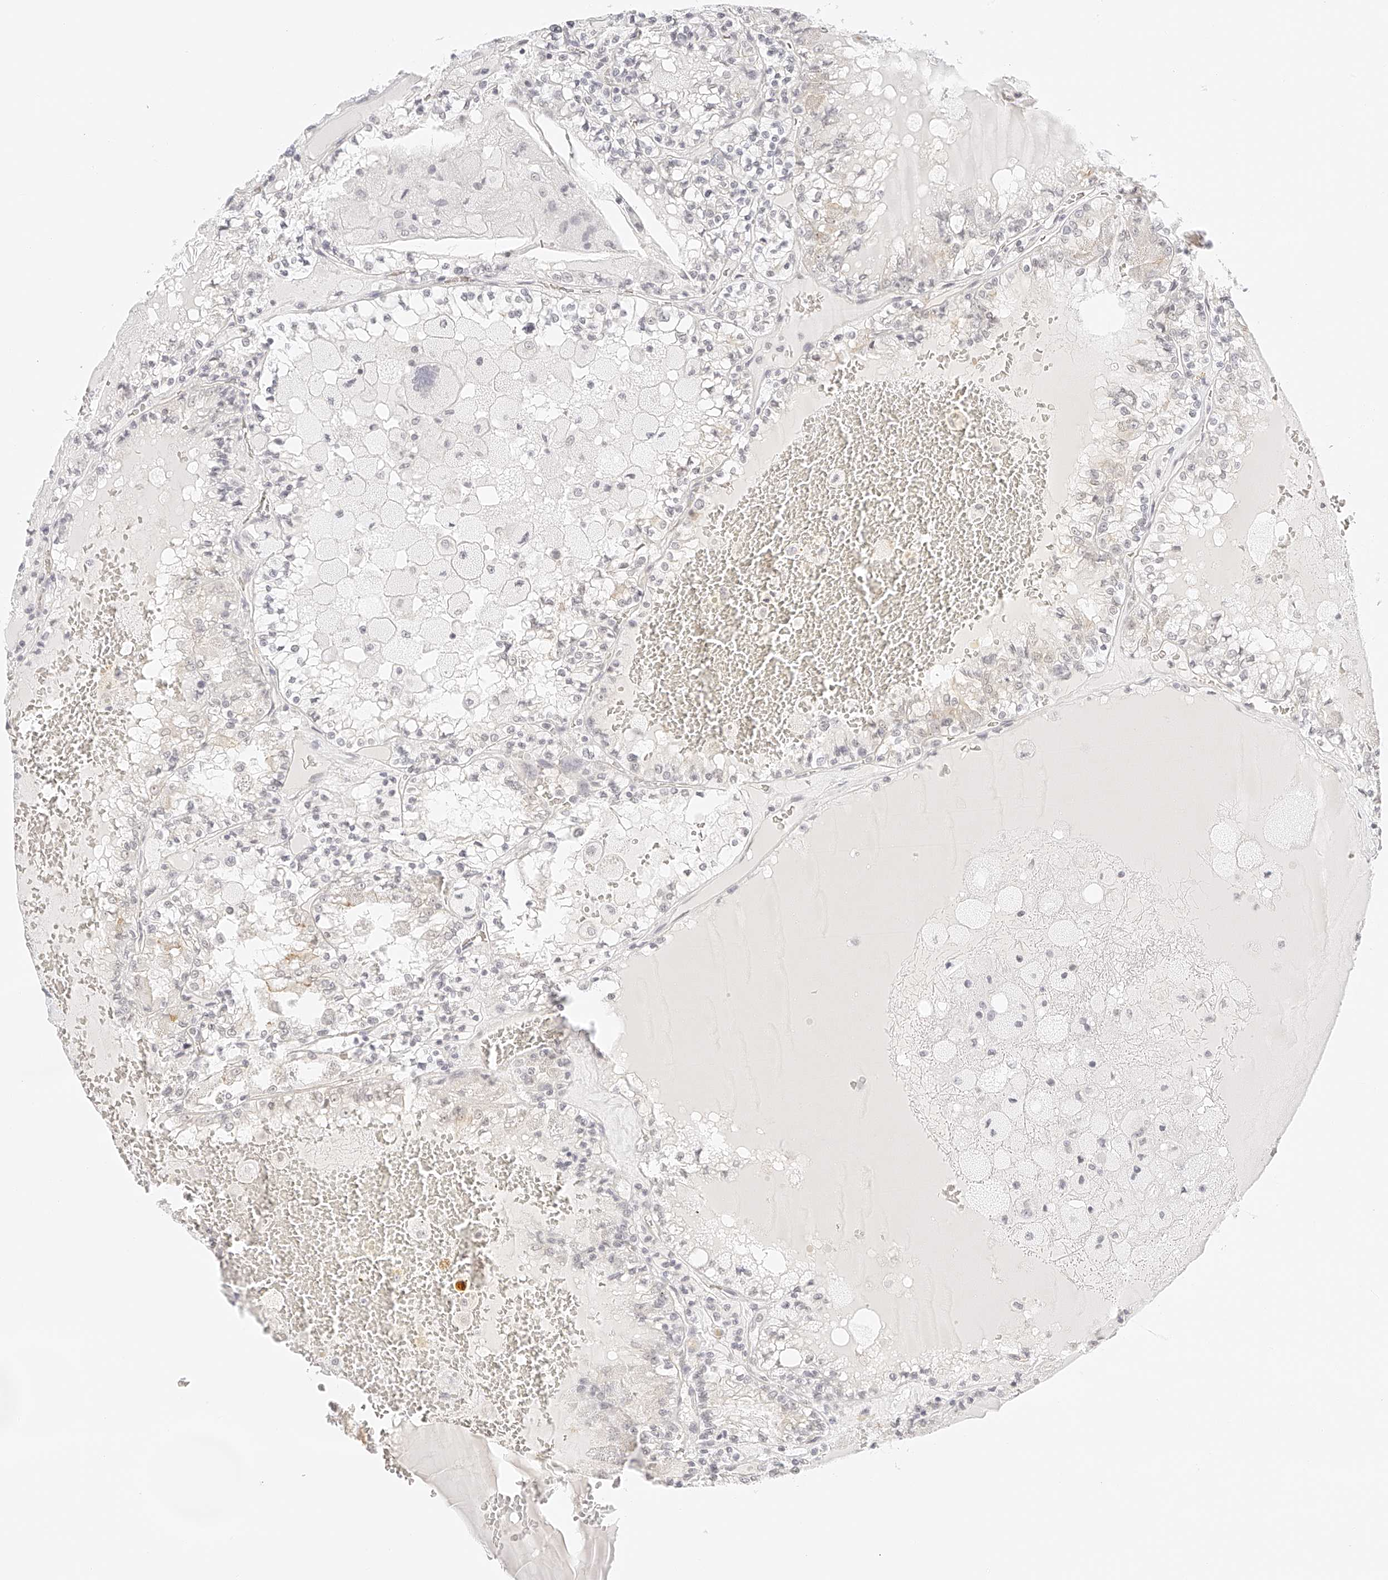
{"staining": {"intensity": "negative", "quantity": "none", "location": "none"}, "tissue": "renal cancer", "cell_type": "Tumor cells", "image_type": "cancer", "snomed": [{"axis": "morphology", "description": "Adenocarcinoma, NOS"}, {"axis": "topography", "description": "Kidney"}], "caption": "This is an IHC micrograph of human renal adenocarcinoma. There is no positivity in tumor cells.", "gene": "ZFP69", "patient": {"sex": "female", "age": 56}}